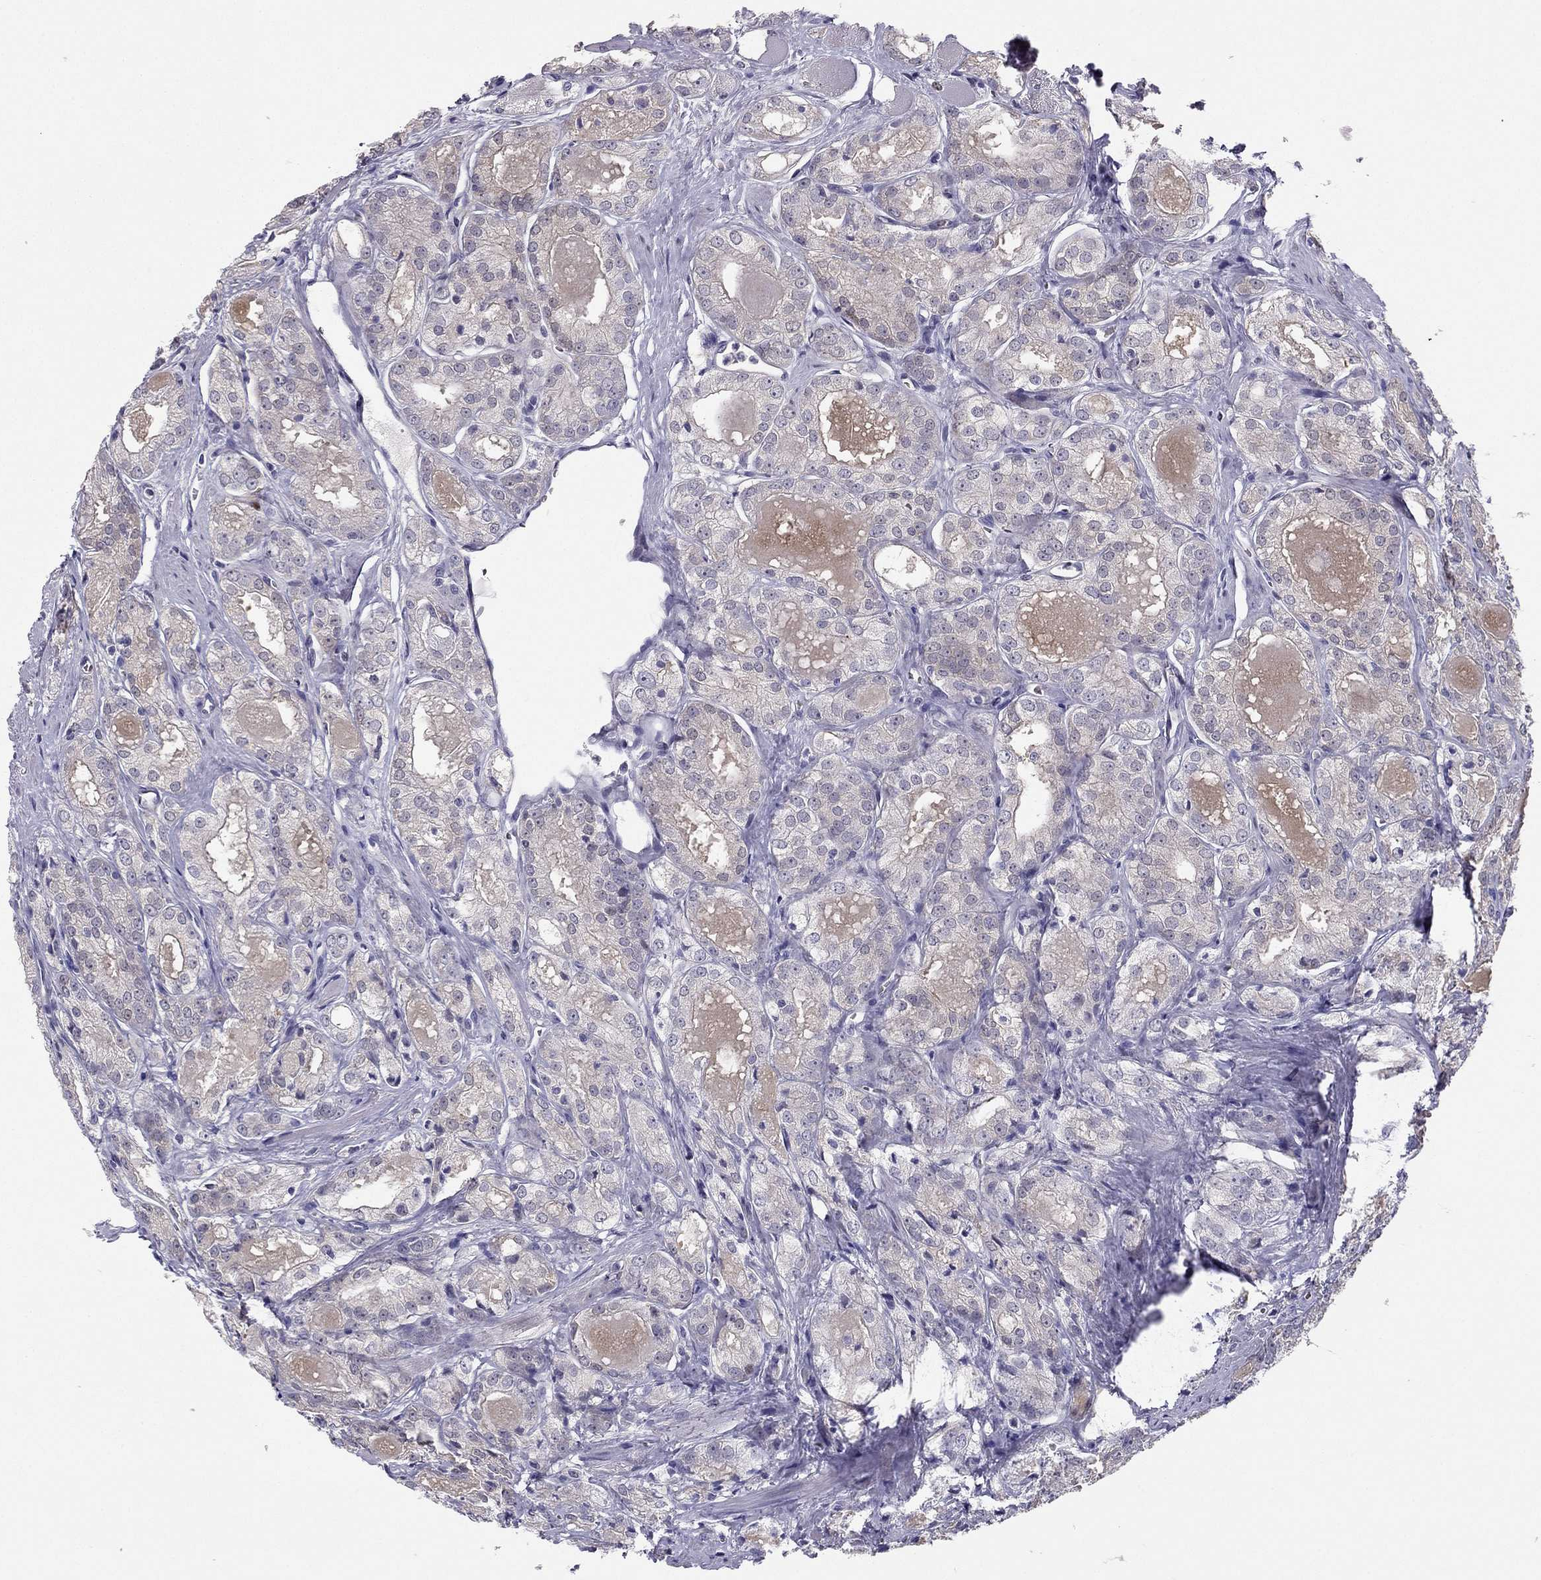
{"staining": {"intensity": "negative", "quantity": "none", "location": "none"}, "tissue": "prostate cancer", "cell_type": "Tumor cells", "image_type": "cancer", "snomed": [{"axis": "morphology", "description": "Adenocarcinoma, NOS"}, {"axis": "morphology", "description": "Adenocarcinoma, High grade"}, {"axis": "topography", "description": "Prostate"}], "caption": "An image of prostate cancer (adenocarcinoma) stained for a protein shows no brown staining in tumor cells.", "gene": "RSPH14", "patient": {"sex": "male", "age": 70}}